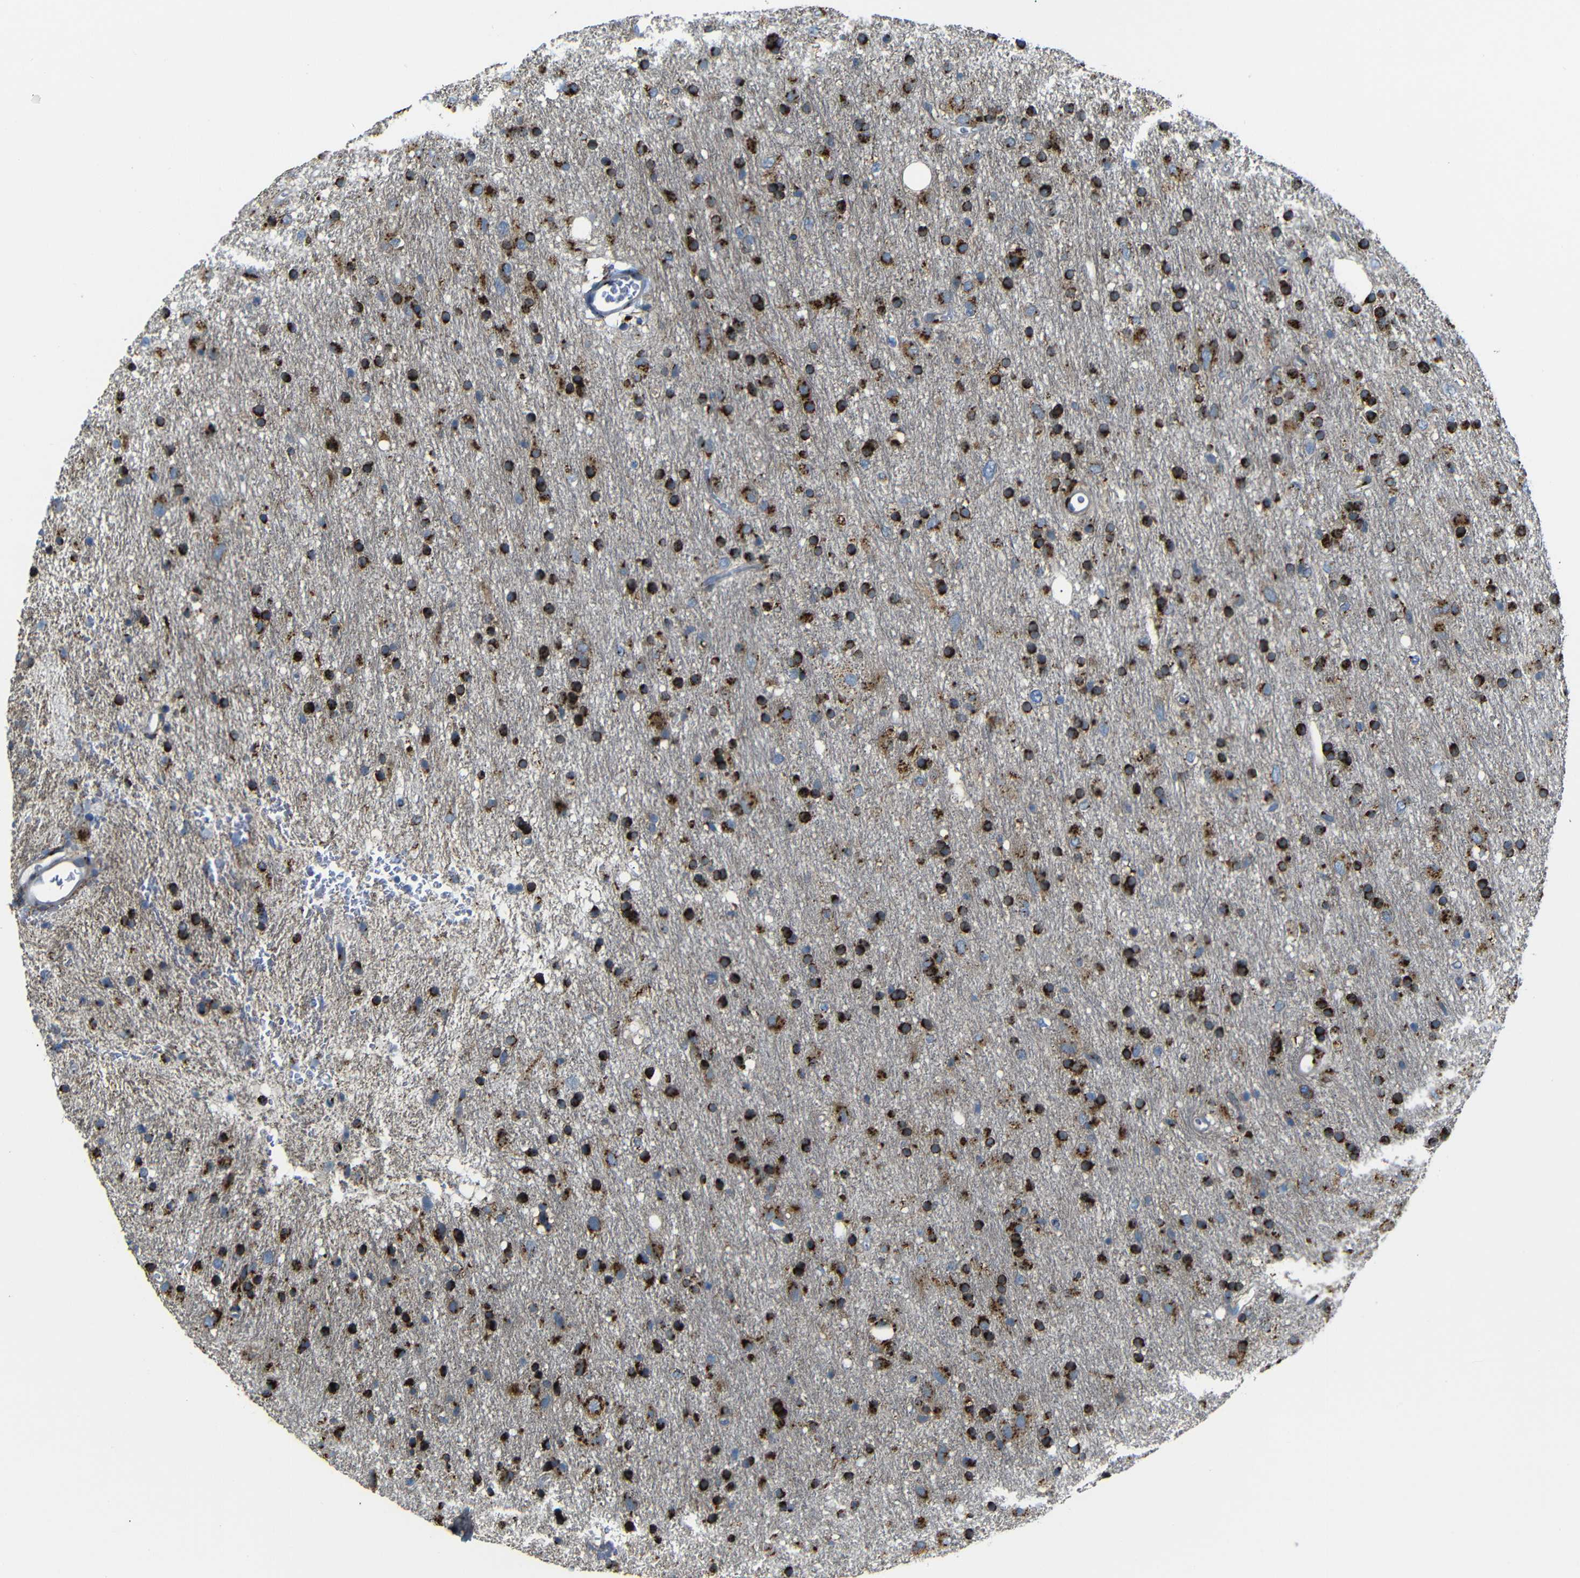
{"staining": {"intensity": "strong", "quantity": ">75%", "location": "cytoplasmic/membranous"}, "tissue": "glioma", "cell_type": "Tumor cells", "image_type": "cancer", "snomed": [{"axis": "morphology", "description": "Glioma, malignant, Low grade"}, {"axis": "topography", "description": "Brain"}], "caption": "Malignant glioma (low-grade) stained with DAB immunohistochemistry (IHC) exhibits high levels of strong cytoplasmic/membranous staining in approximately >75% of tumor cells. (Stains: DAB in brown, nuclei in blue, Microscopy: brightfield microscopy at high magnification).", "gene": "TGOLN2", "patient": {"sex": "male", "age": 77}}